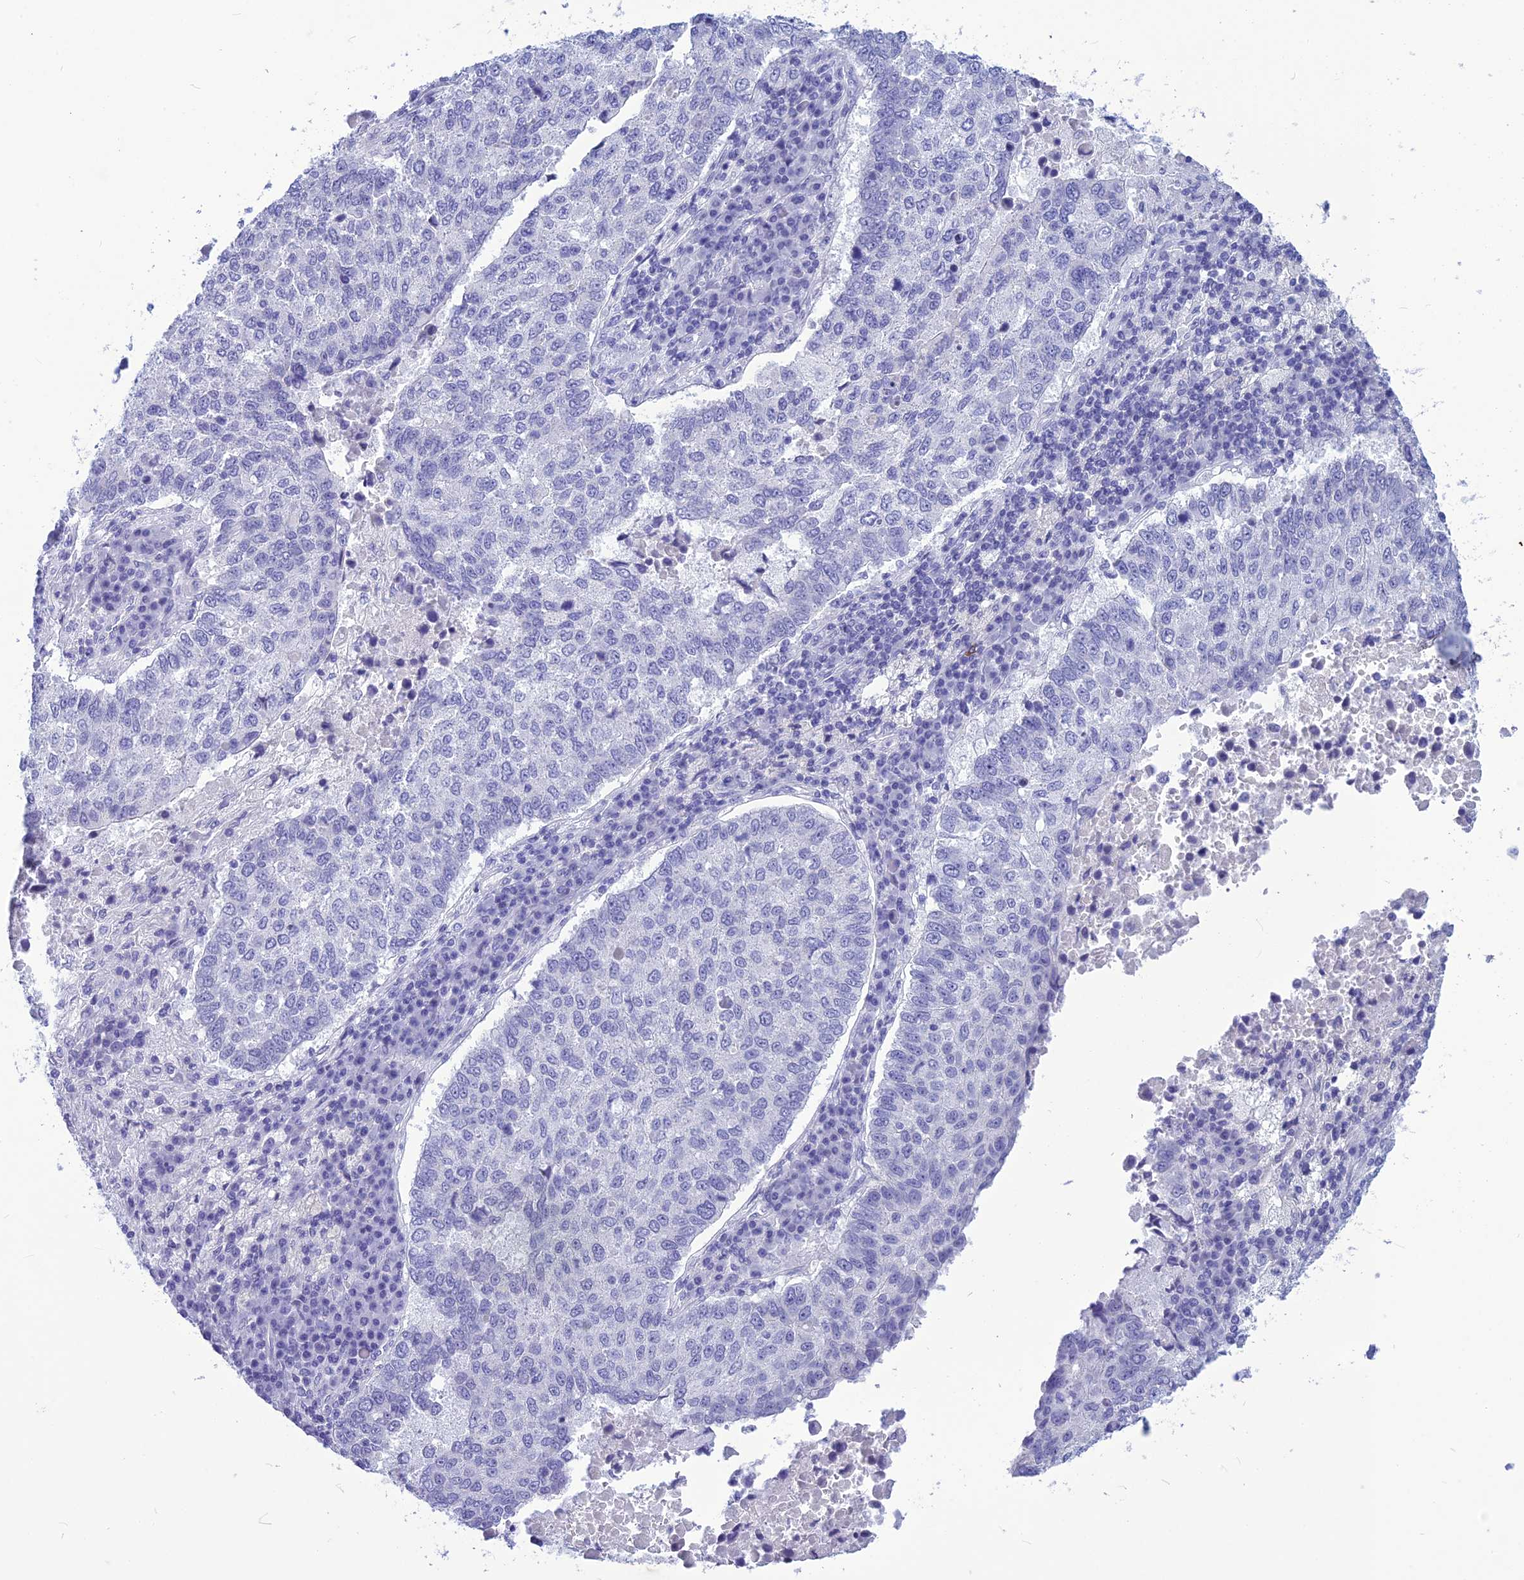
{"staining": {"intensity": "negative", "quantity": "none", "location": "none"}, "tissue": "lung cancer", "cell_type": "Tumor cells", "image_type": "cancer", "snomed": [{"axis": "morphology", "description": "Squamous cell carcinoma, NOS"}, {"axis": "topography", "description": "Lung"}], "caption": "High magnification brightfield microscopy of lung cancer (squamous cell carcinoma) stained with DAB (3,3'-diaminobenzidine) (brown) and counterstained with hematoxylin (blue): tumor cells show no significant staining.", "gene": "BBS2", "patient": {"sex": "male", "age": 73}}